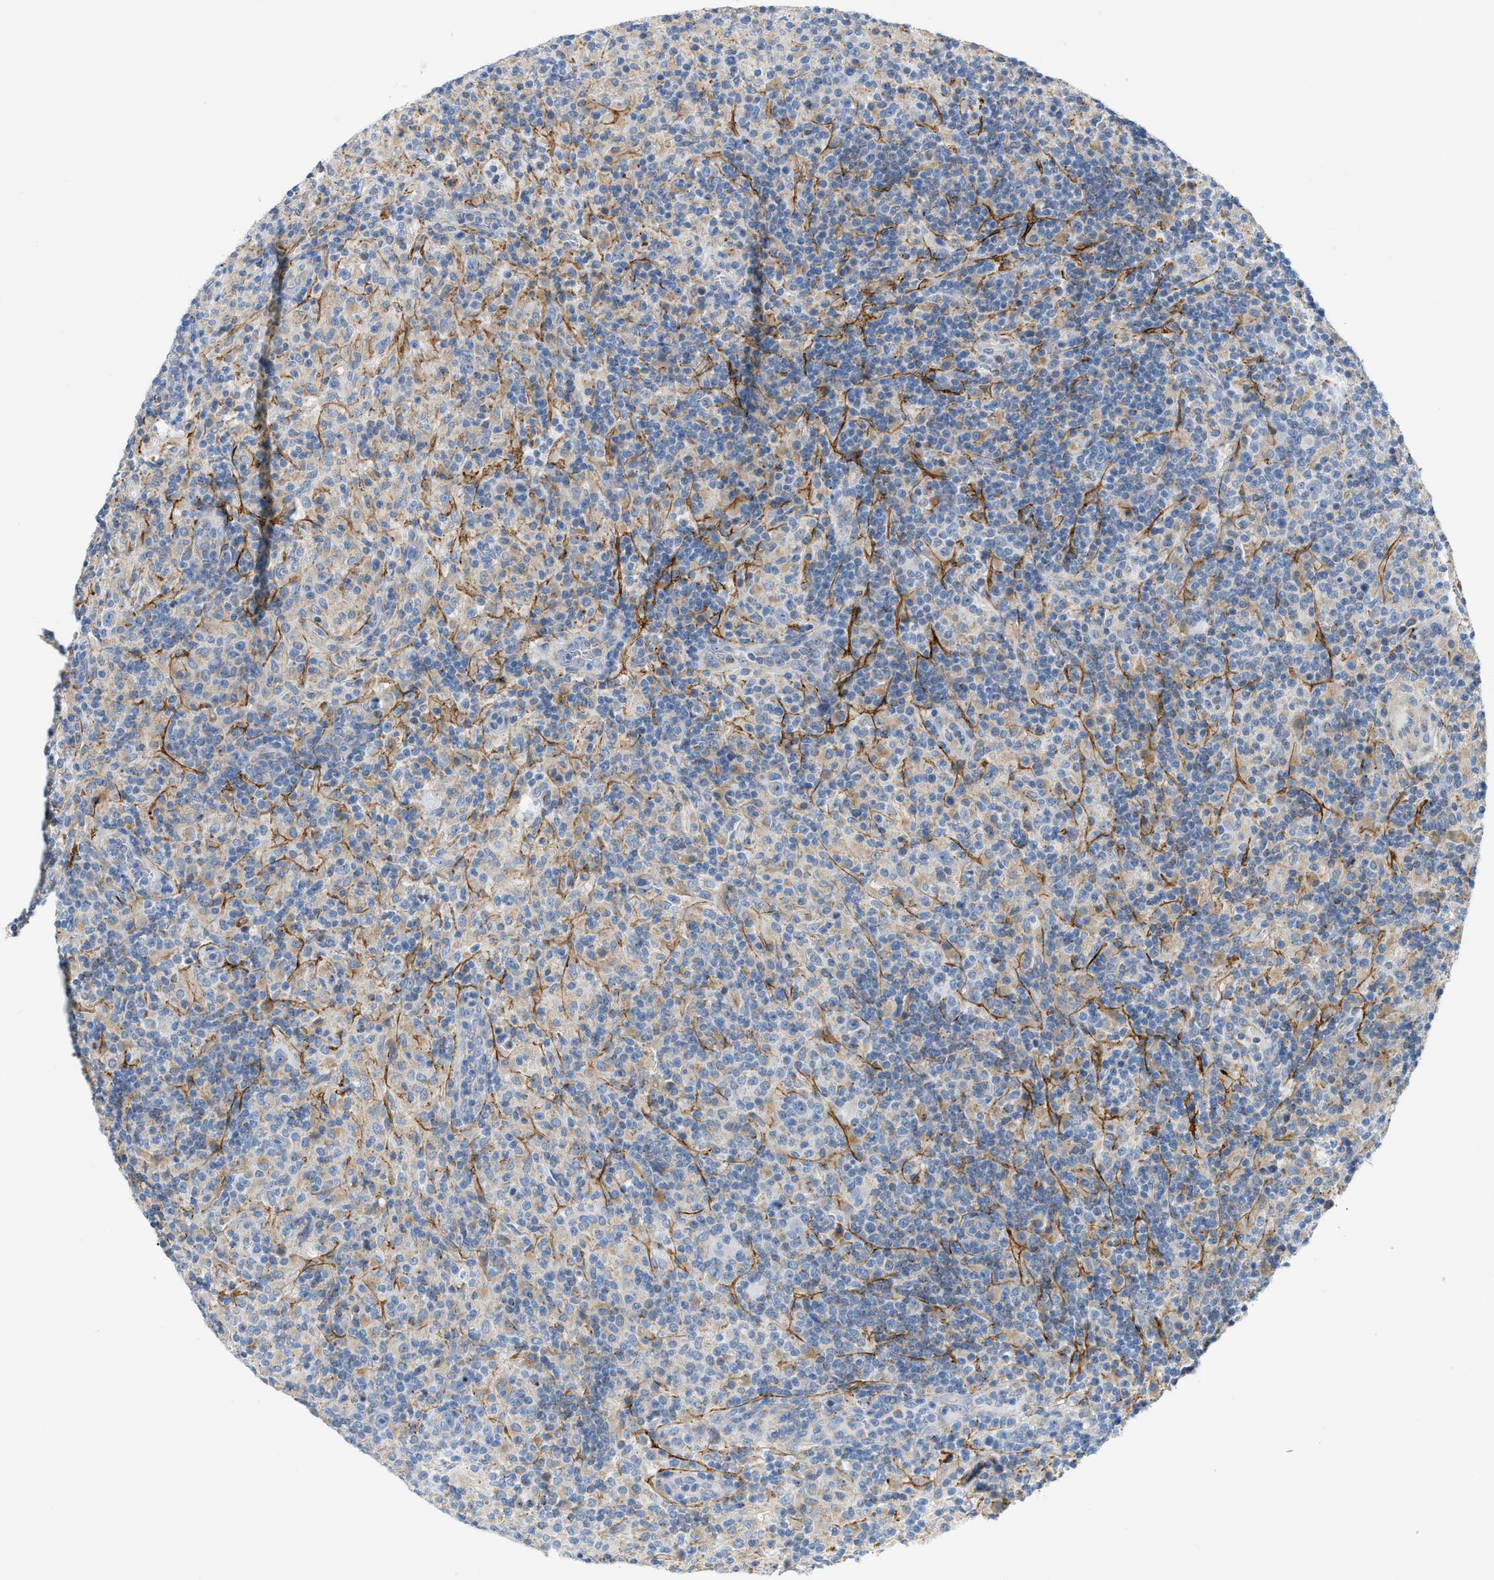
{"staining": {"intensity": "negative", "quantity": "none", "location": "none"}, "tissue": "lymphoma", "cell_type": "Tumor cells", "image_type": "cancer", "snomed": [{"axis": "morphology", "description": "Hodgkin's disease, NOS"}, {"axis": "topography", "description": "Lymph node"}], "caption": "This is an immunohistochemistry (IHC) photomicrograph of human Hodgkin's disease. There is no expression in tumor cells.", "gene": "LMBRD1", "patient": {"sex": "male", "age": 70}}